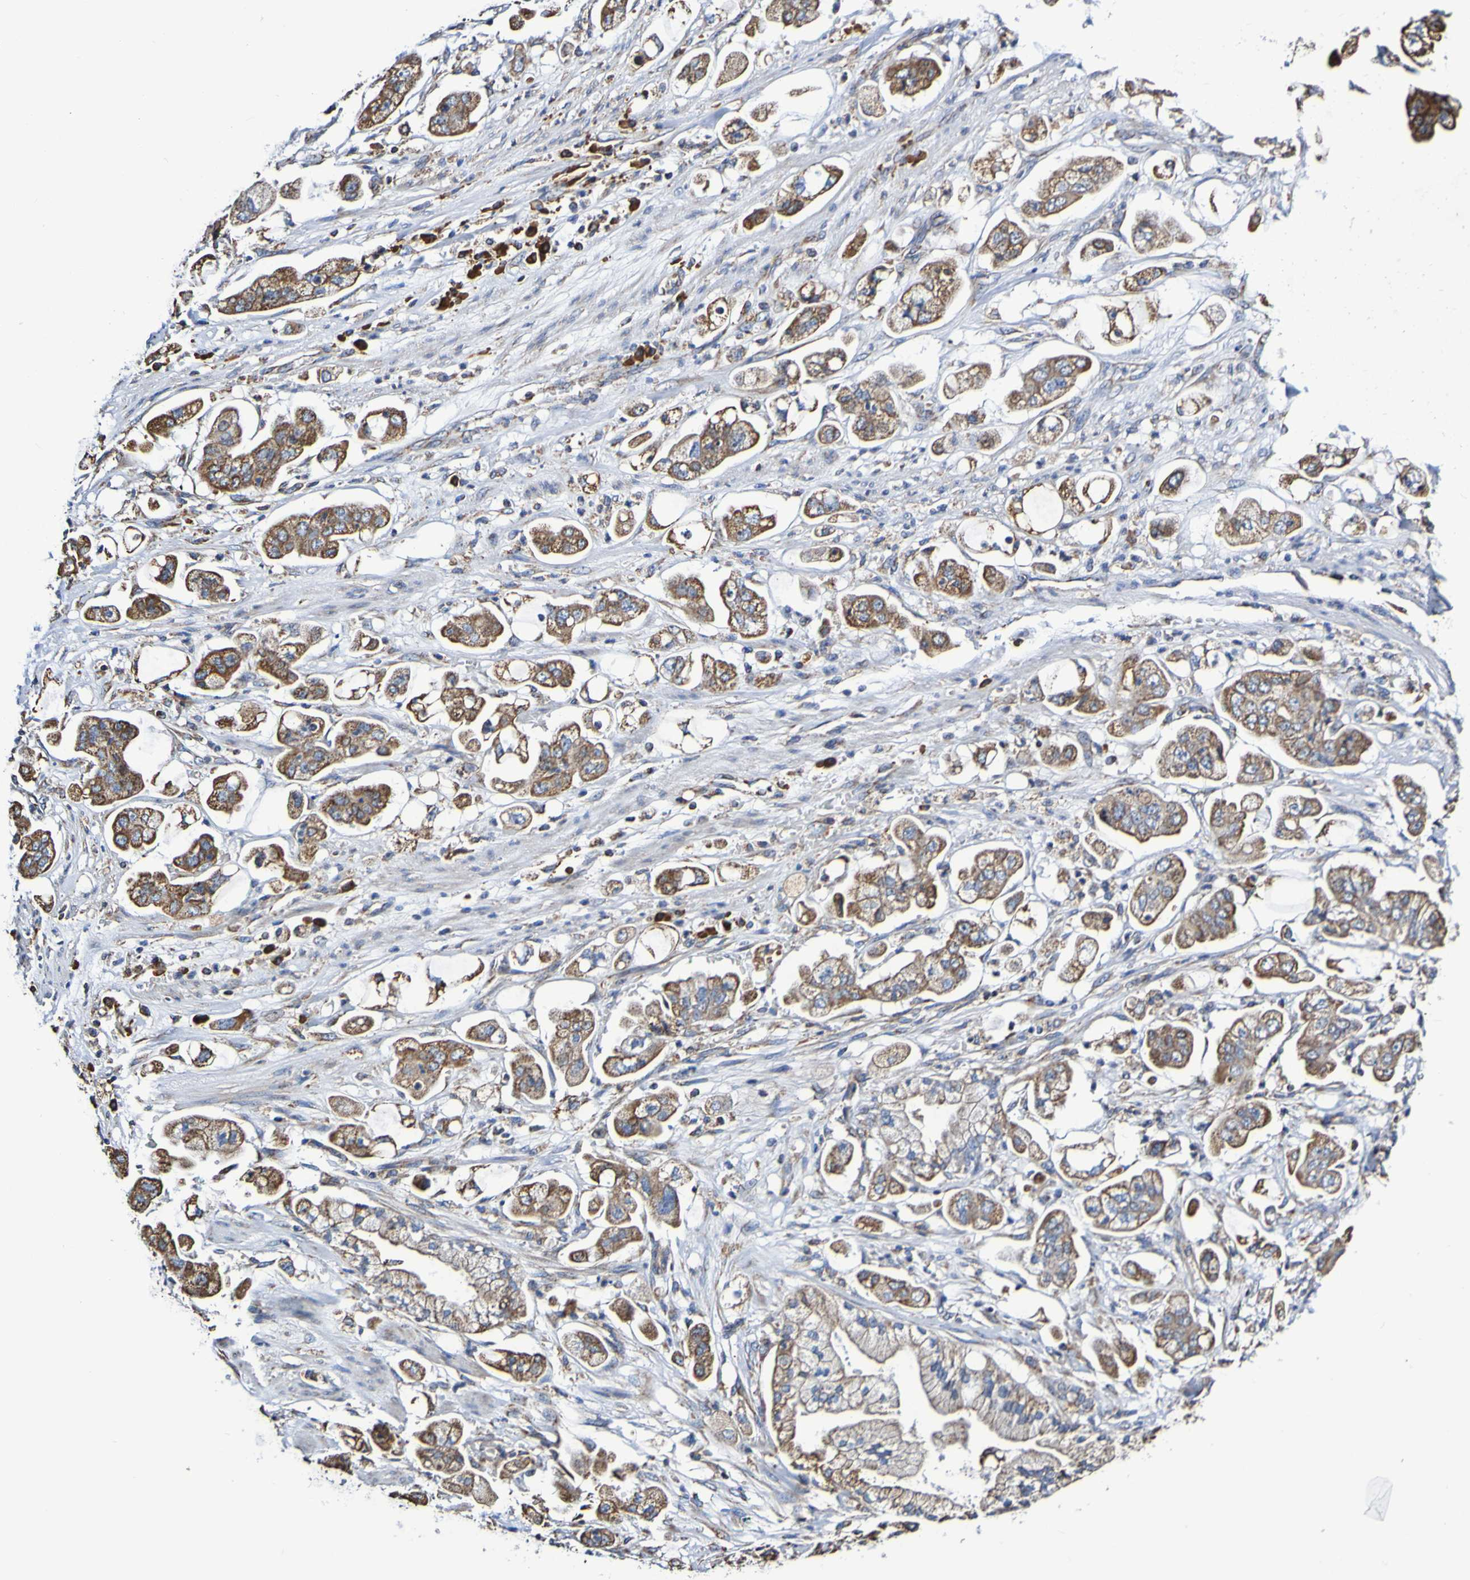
{"staining": {"intensity": "moderate", "quantity": ">75%", "location": "cytoplasmic/membranous"}, "tissue": "stomach cancer", "cell_type": "Tumor cells", "image_type": "cancer", "snomed": [{"axis": "morphology", "description": "Adenocarcinoma, NOS"}, {"axis": "topography", "description": "Stomach"}], "caption": "A photomicrograph of human stomach adenocarcinoma stained for a protein reveals moderate cytoplasmic/membranous brown staining in tumor cells.", "gene": "IL18R1", "patient": {"sex": "male", "age": 62}}